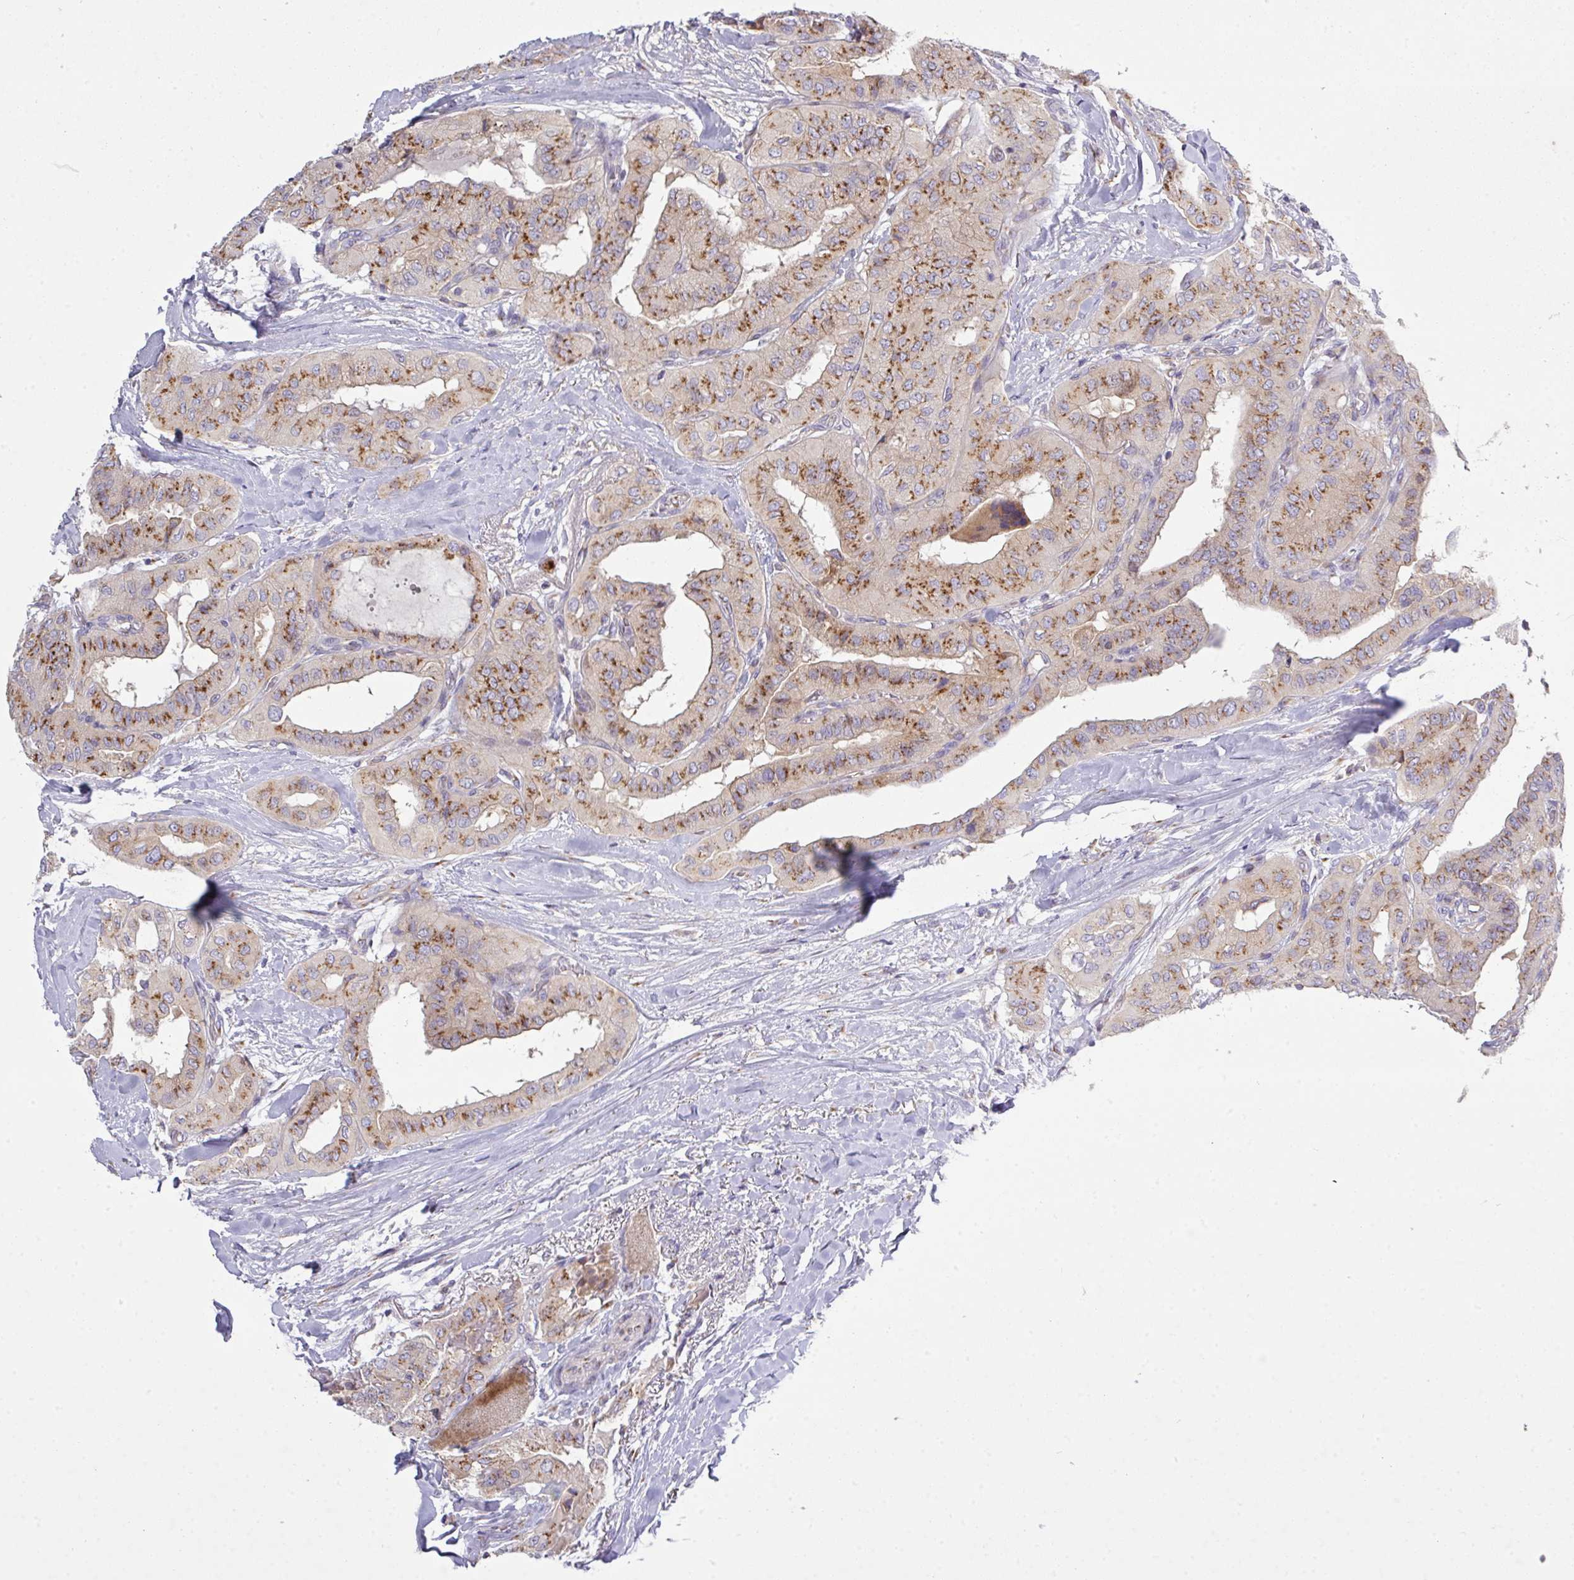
{"staining": {"intensity": "moderate", "quantity": ">75%", "location": "cytoplasmic/membranous"}, "tissue": "thyroid cancer", "cell_type": "Tumor cells", "image_type": "cancer", "snomed": [{"axis": "morphology", "description": "Papillary adenocarcinoma, NOS"}, {"axis": "topography", "description": "Thyroid gland"}], "caption": "Thyroid cancer stained with DAB (3,3'-diaminobenzidine) immunohistochemistry demonstrates medium levels of moderate cytoplasmic/membranous expression in about >75% of tumor cells. Immunohistochemistry stains the protein in brown and the nuclei are stained blue.", "gene": "VTI1A", "patient": {"sex": "female", "age": 59}}